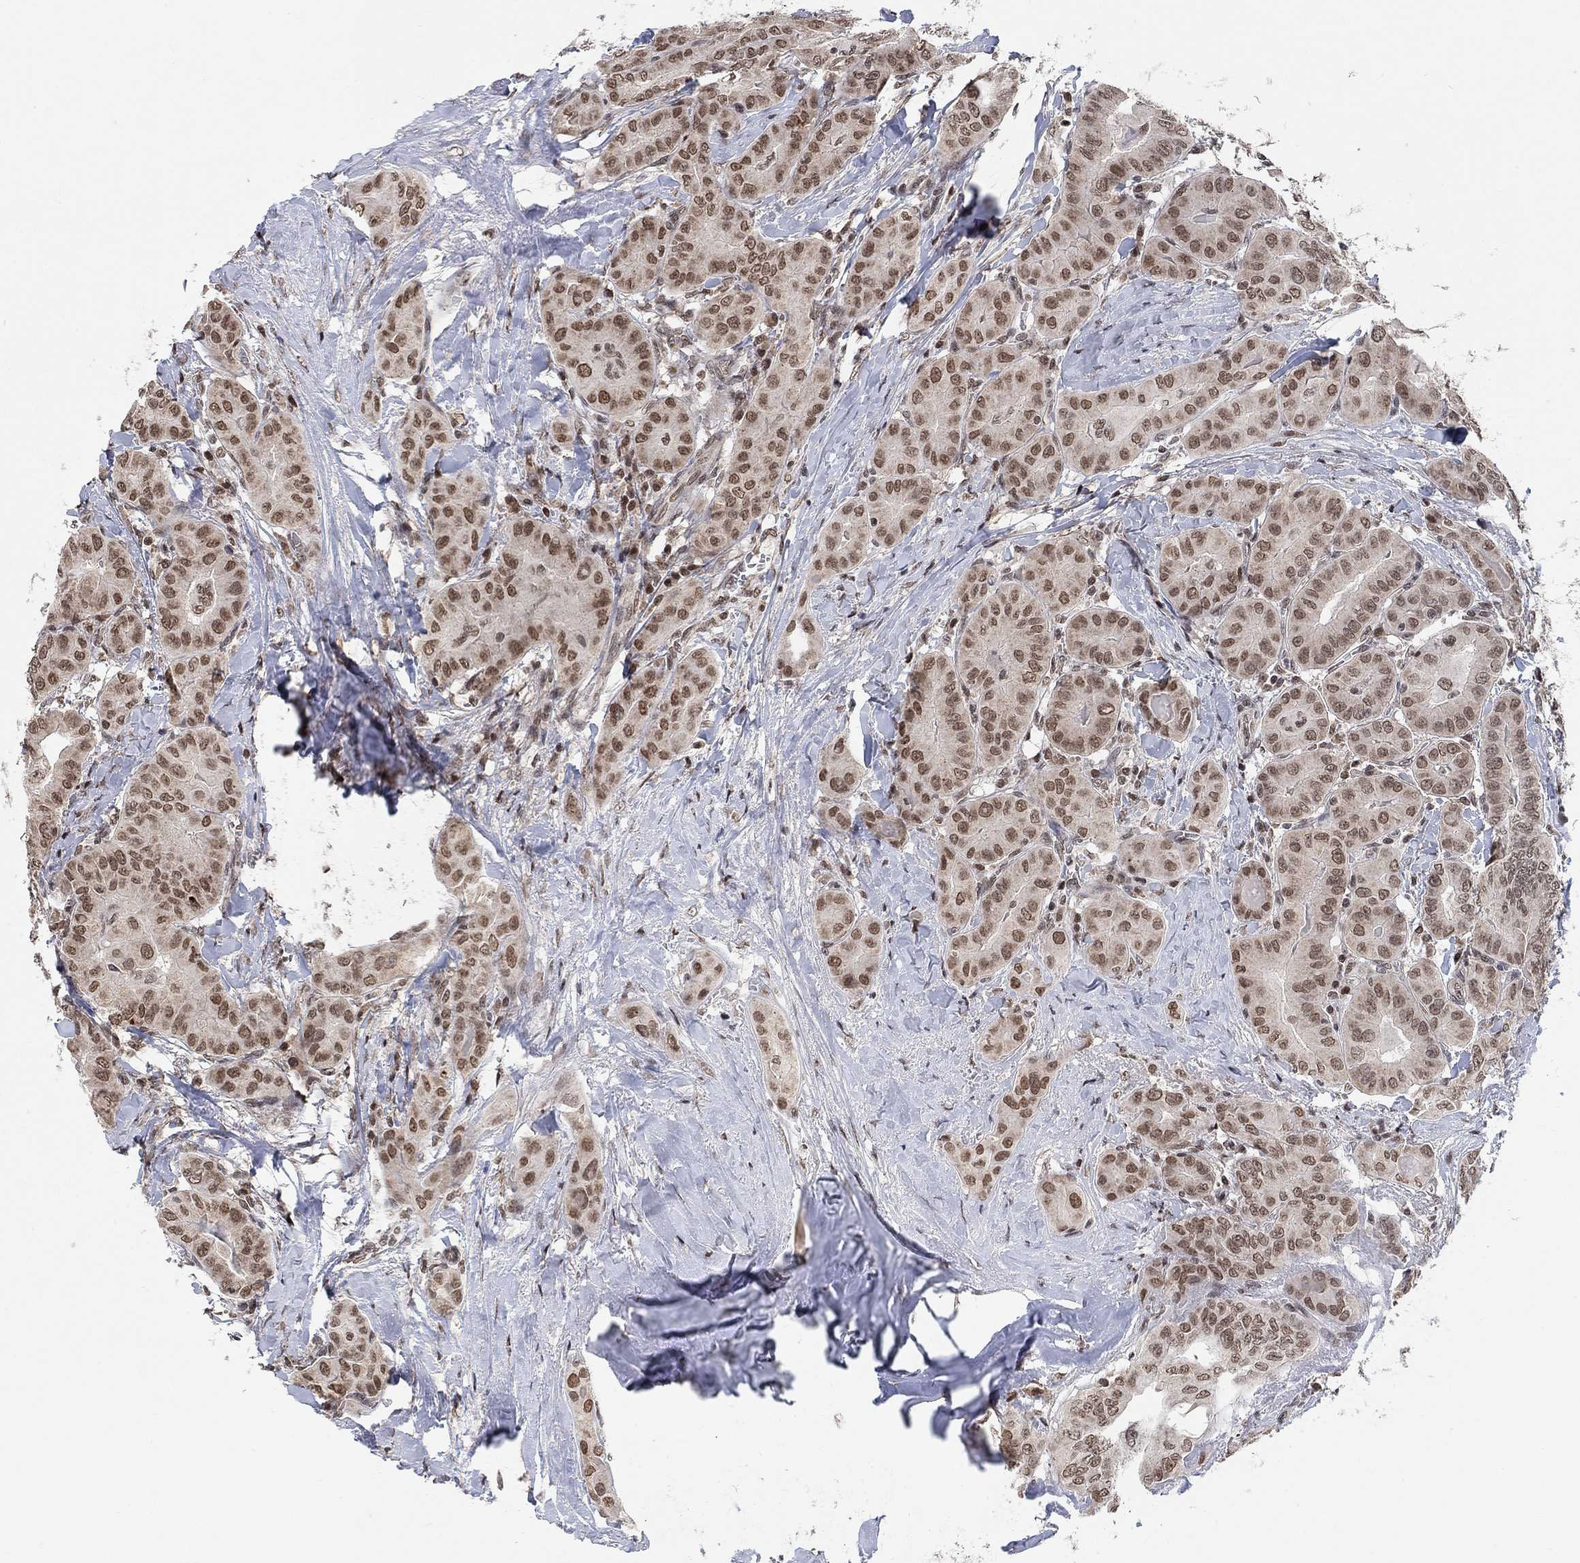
{"staining": {"intensity": "strong", "quantity": "25%-75%", "location": "nuclear"}, "tissue": "thyroid cancer", "cell_type": "Tumor cells", "image_type": "cancer", "snomed": [{"axis": "morphology", "description": "Papillary adenocarcinoma, NOS"}, {"axis": "topography", "description": "Thyroid gland"}], "caption": "A brown stain labels strong nuclear expression of a protein in thyroid cancer (papillary adenocarcinoma) tumor cells.", "gene": "THAP8", "patient": {"sex": "female", "age": 37}}